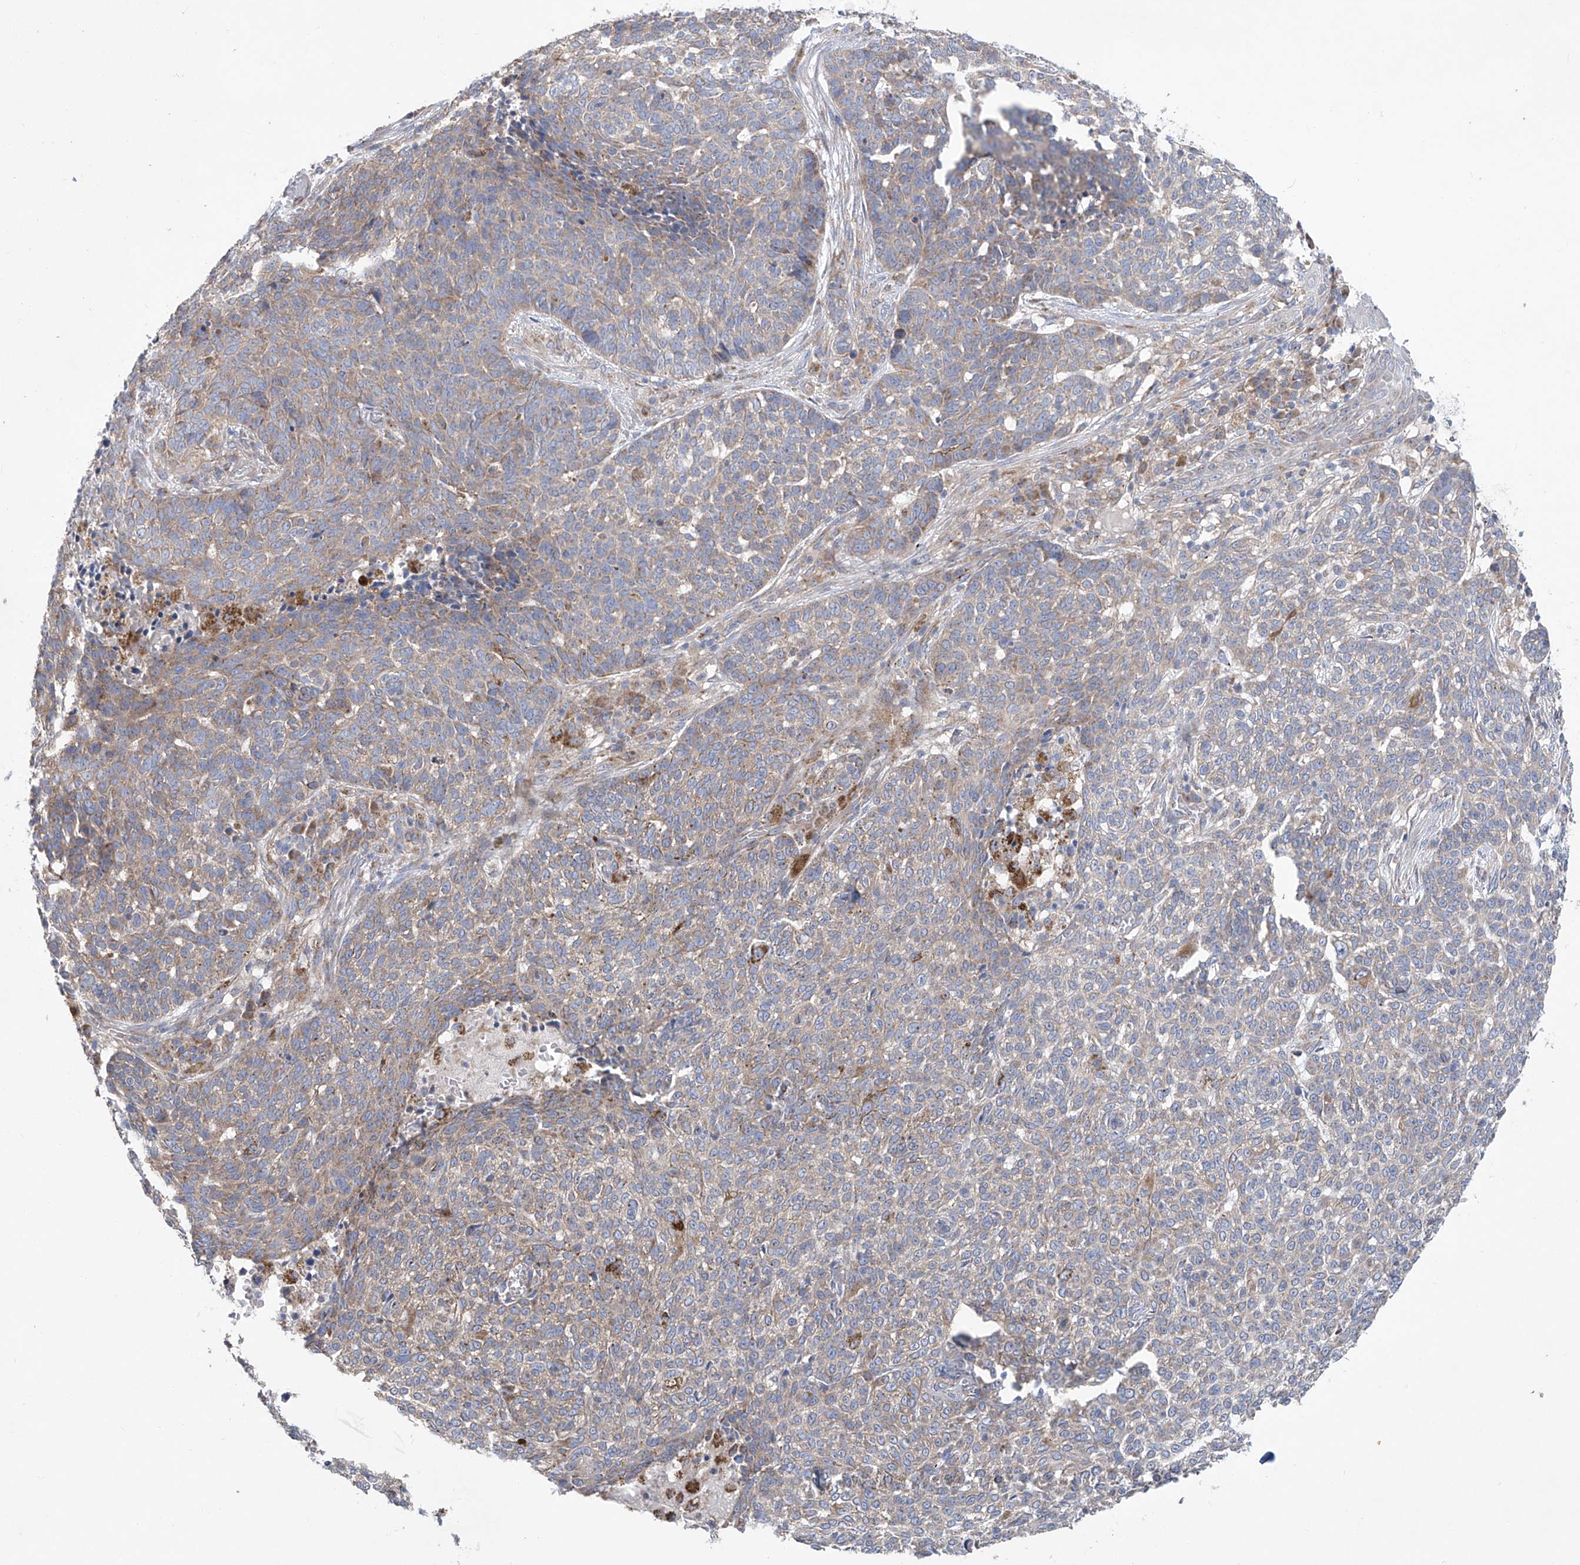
{"staining": {"intensity": "weak", "quantity": "25%-75%", "location": "cytoplasmic/membranous"}, "tissue": "skin cancer", "cell_type": "Tumor cells", "image_type": "cancer", "snomed": [{"axis": "morphology", "description": "Basal cell carcinoma"}, {"axis": "topography", "description": "Skin"}], "caption": "Skin basal cell carcinoma stained for a protein (brown) demonstrates weak cytoplasmic/membranous positive positivity in about 25%-75% of tumor cells.", "gene": "KLC4", "patient": {"sex": "male", "age": 85}}